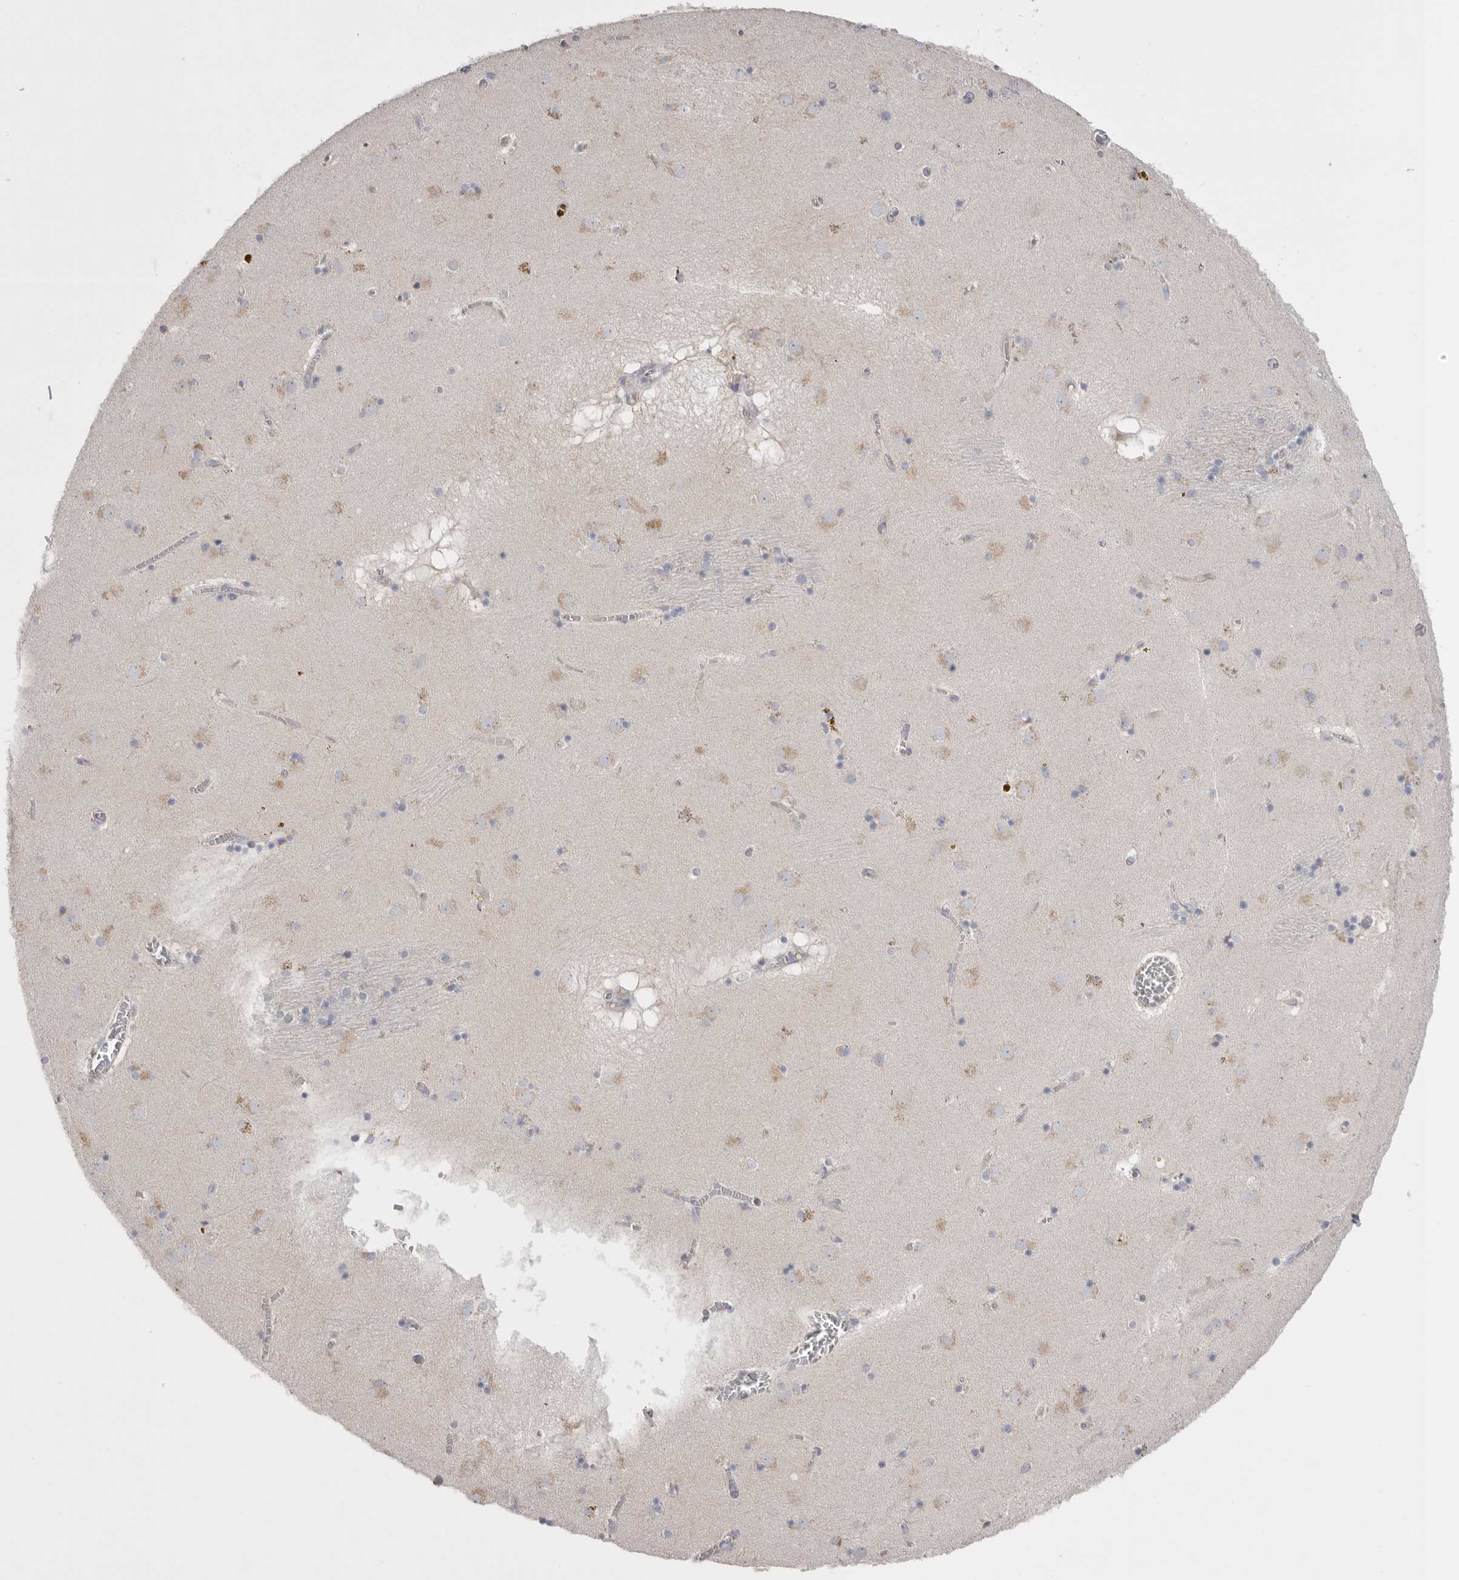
{"staining": {"intensity": "weak", "quantity": "<25%", "location": "cytoplasmic/membranous"}, "tissue": "caudate", "cell_type": "Glial cells", "image_type": "normal", "snomed": [{"axis": "morphology", "description": "Normal tissue, NOS"}, {"axis": "topography", "description": "Lateral ventricle wall"}], "caption": "IHC of normal caudate reveals no positivity in glial cells.", "gene": "CCDC126", "patient": {"sex": "male", "age": 70}}